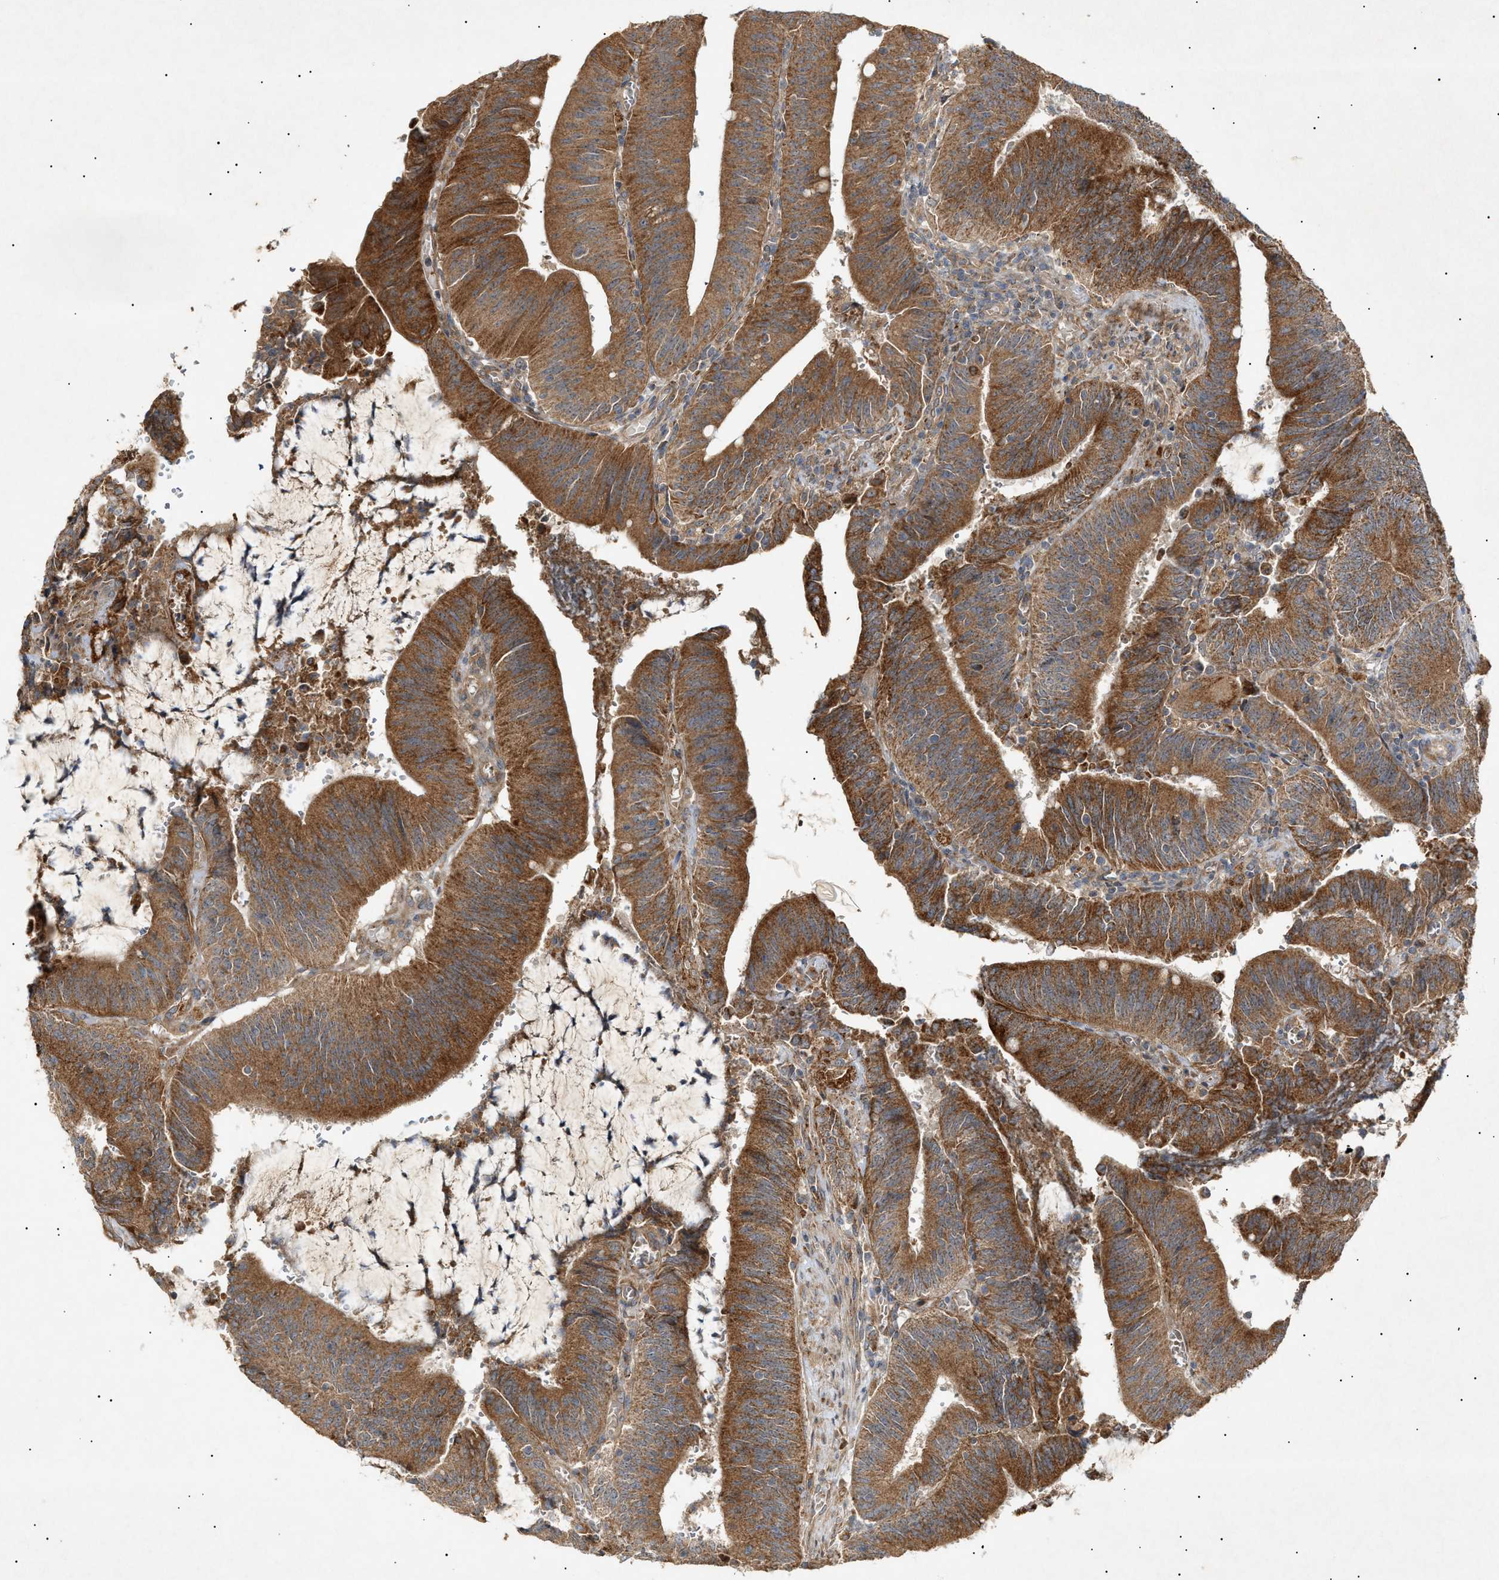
{"staining": {"intensity": "moderate", "quantity": ">75%", "location": "cytoplasmic/membranous"}, "tissue": "colorectal cancer", "cell_type": "Tumor cells", "image_type": "cancer", "snomed": [{"axis": "morphology", "description": "Normal tissue, NOS"}, {"axis": "morphology", "description": "Adenocarcinoma, NOS"}, {"axis": "topography", "description": "Rectum"}], "caption": "Protein analysis of colorectal cancer (adenocarcinoma) tissue exhibits moderate cytoplasmic/membranous expression in approximately >75% of tumor cells. (DAB (3,3'-diaminobenzidine) = brown stain, brightfield microscopy at high magnification).", "gene": "MTCH1", "patient": {"sex": "female", "age": 66}}